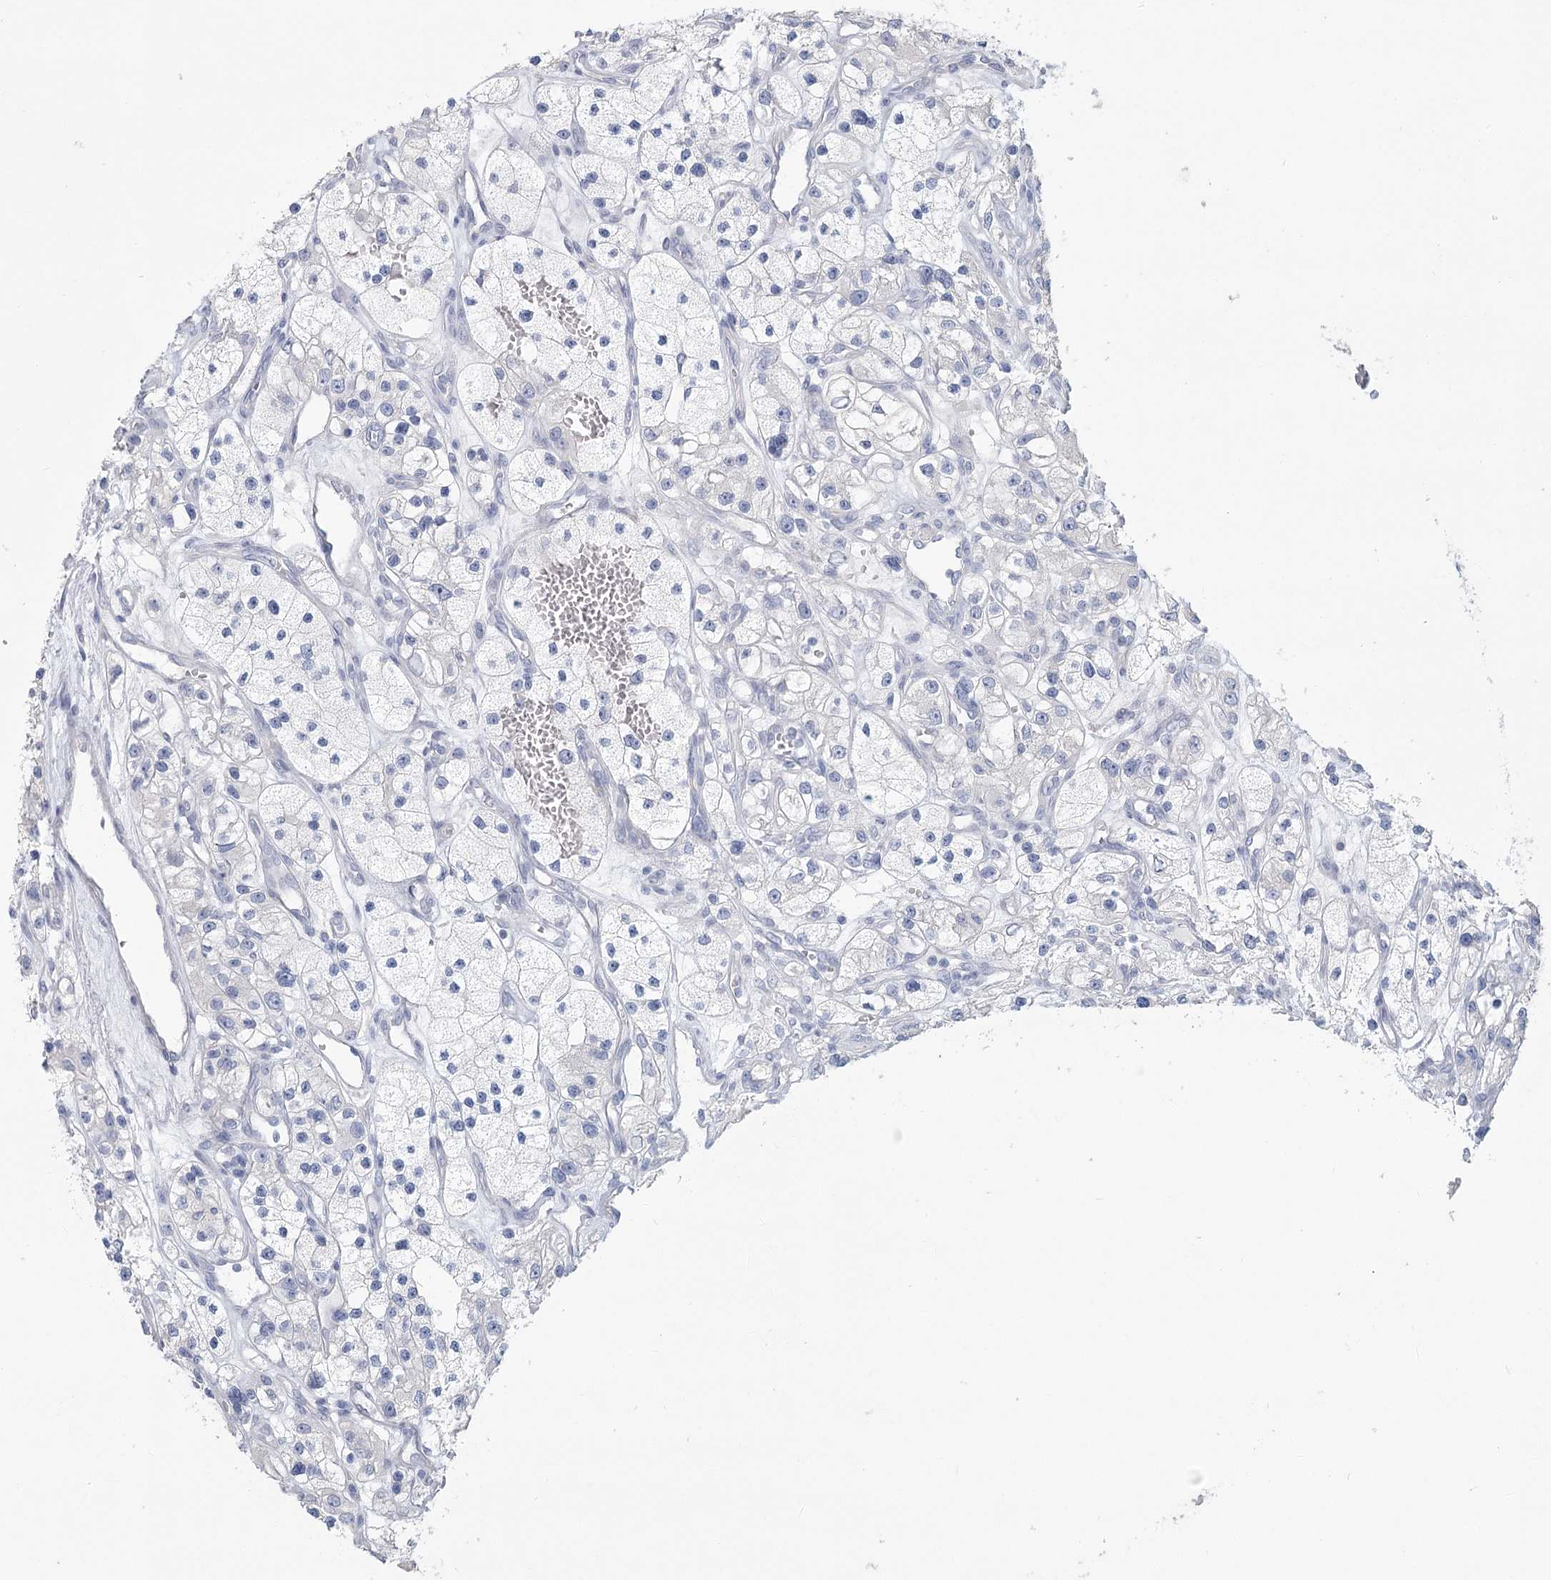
{"staining": {"intensity": "negative", "quantity": "none", "location": "none"}, "tissue": "renal cancer", "cell_type": "Tumor cells", "image_type": "cancer", "snomed": [{"axis": "morphology", "description": "Adenocarcinoma, NOS"}, {"axis": "topography", "description": "Kidney"}], "caption": "Tumor cells are negative for brown protein staining in renal cancer (adenocarcinoma).", "gene": "CNTLN", "patient": {"sex": "female", "age": 57}}